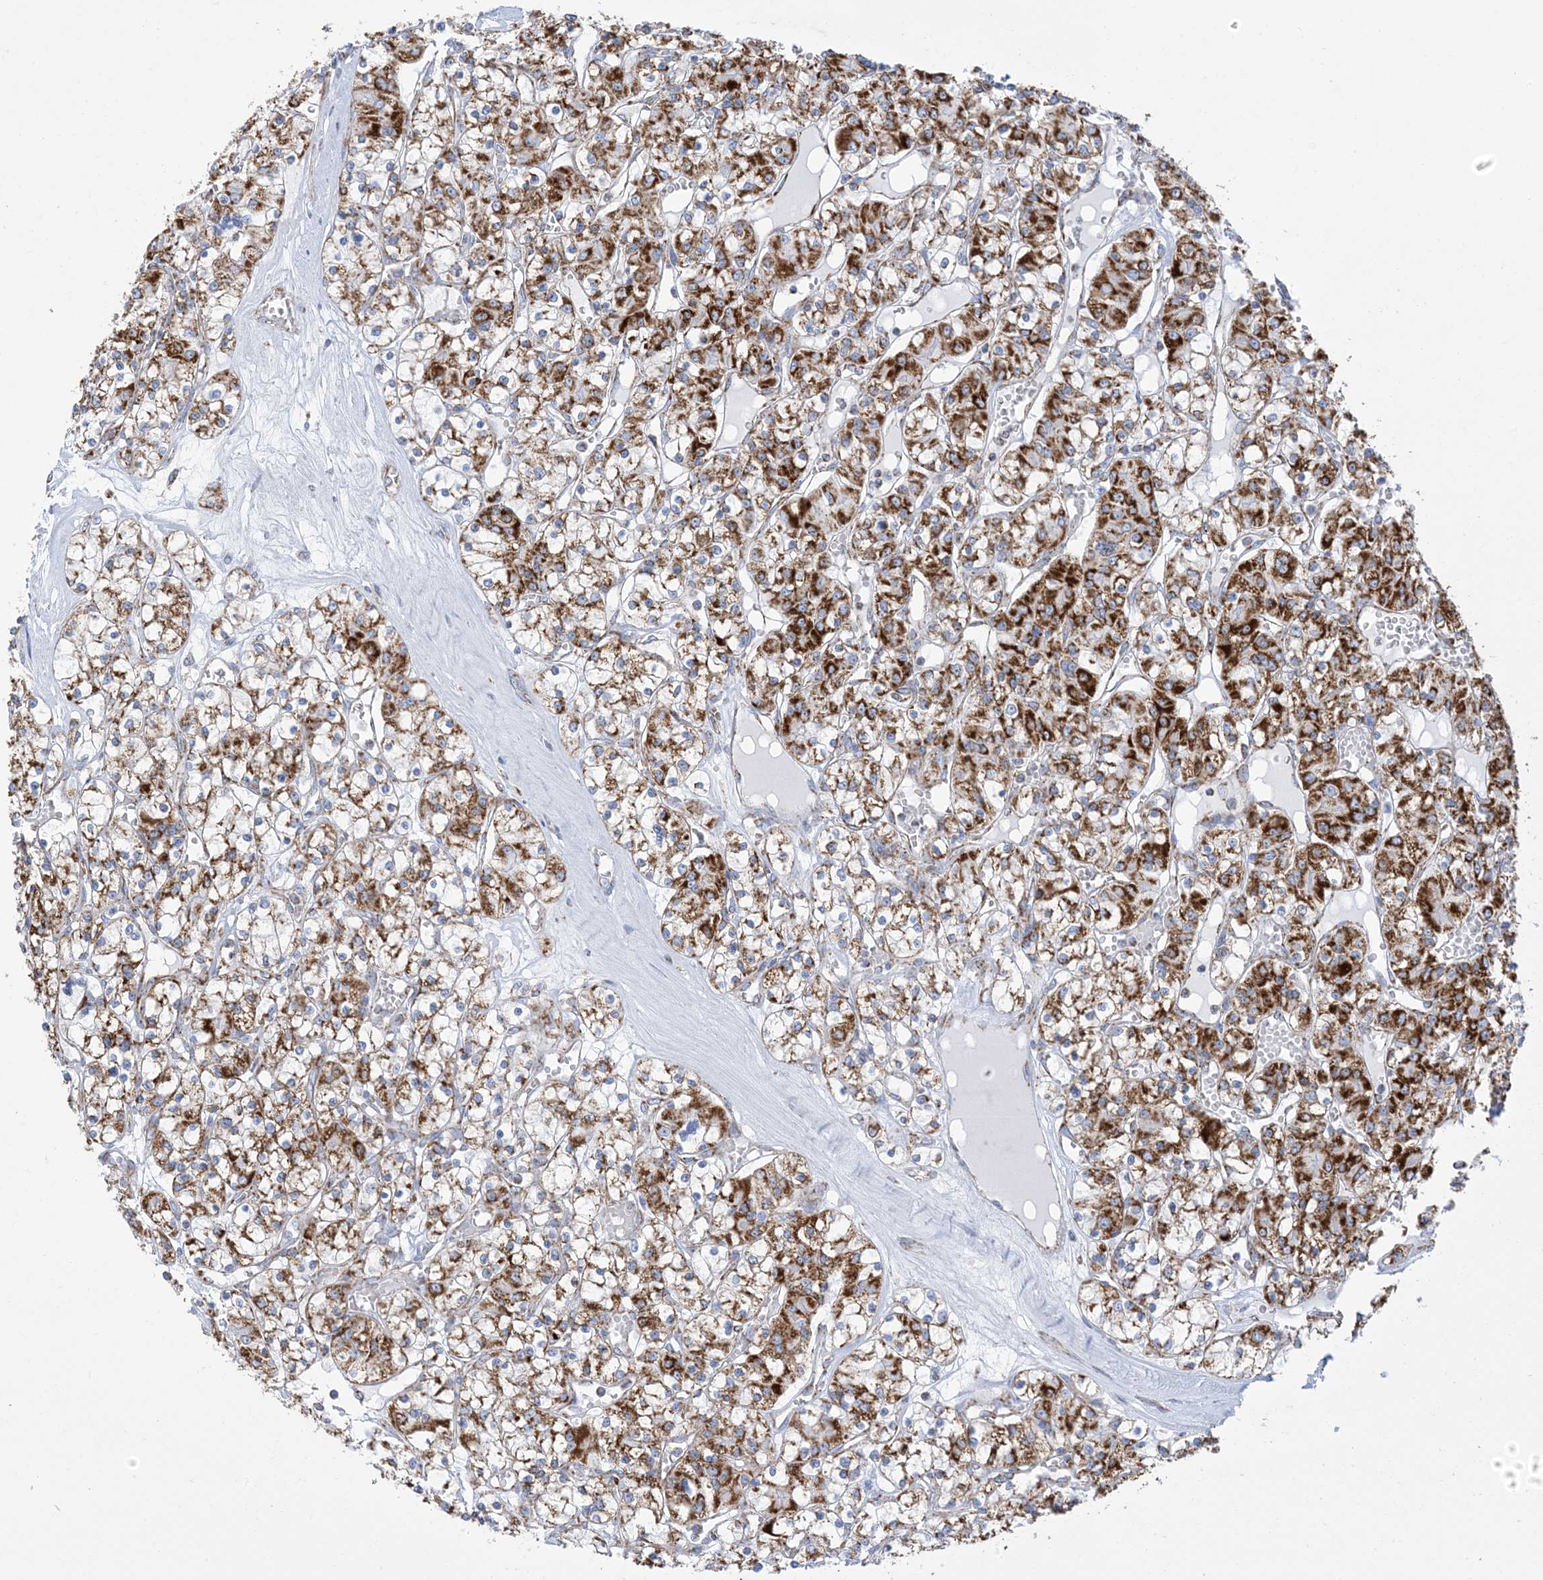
{"staining": {"intensity": "strong", "quantity": ">75%", "location": "cytoplasmic/membranous"}, "tissue": "renal cancer", "cell_type": "Tumor cells", "image_type": "cancer", "snomed": [{"axis": "morphology", "description": "Adenocarcinoma, NOS"}, {"axis": "topography", "description": "Kidney"}], "caption": "Adenocarcinoma (renal) stained for a protein (brown) demonstrates strong cytoplasmic/membranous positive staining in about >75% of tumor cells.", "gene": "SAMM50", "patient": {"sex": "female", "age": 59}}